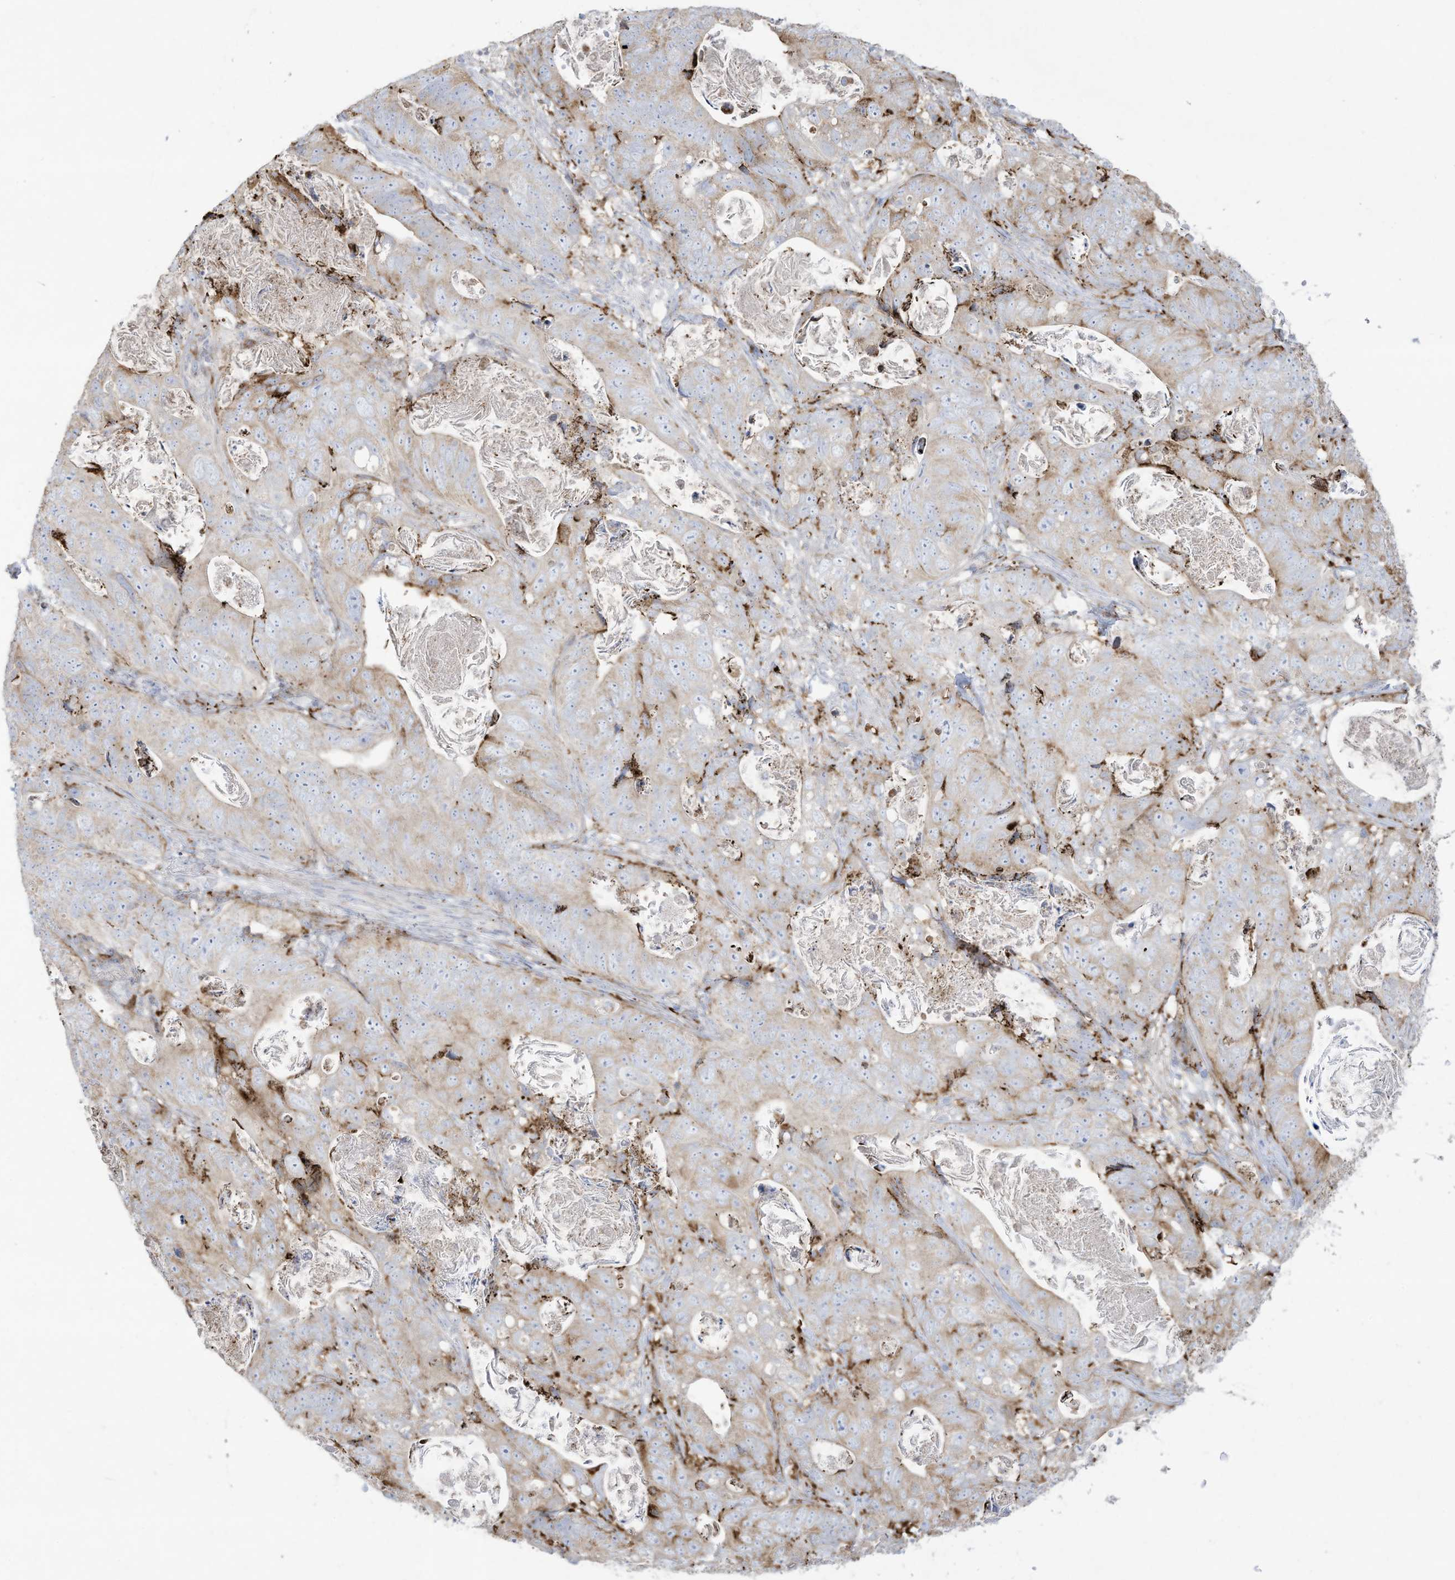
{"staining": {"intensity": "moderate", "quantity": "25%-75%", "location": "cytoplasmic/membranous"}, "tissue": "stomach cancer", "cell_type": "Tumor cells", "image_type": "cancer", "snomed": [{"axis": "morphology", "description": "Normal tissue, NOS"}, {"axis": "morphology", "description": "Adenocarcinoma, NOS"}, {"axis": "topography", "description": "Stomach"}], "caption": "DAB immunohistochemical staining of human stomach cancer (adenocarcinoma) reveals moderate cytoplasmic/membranous protein staining in about 25%-75% of tumor cells.", "gene": "THNSL2", "patient": {"sex": "female", "age": 89}}